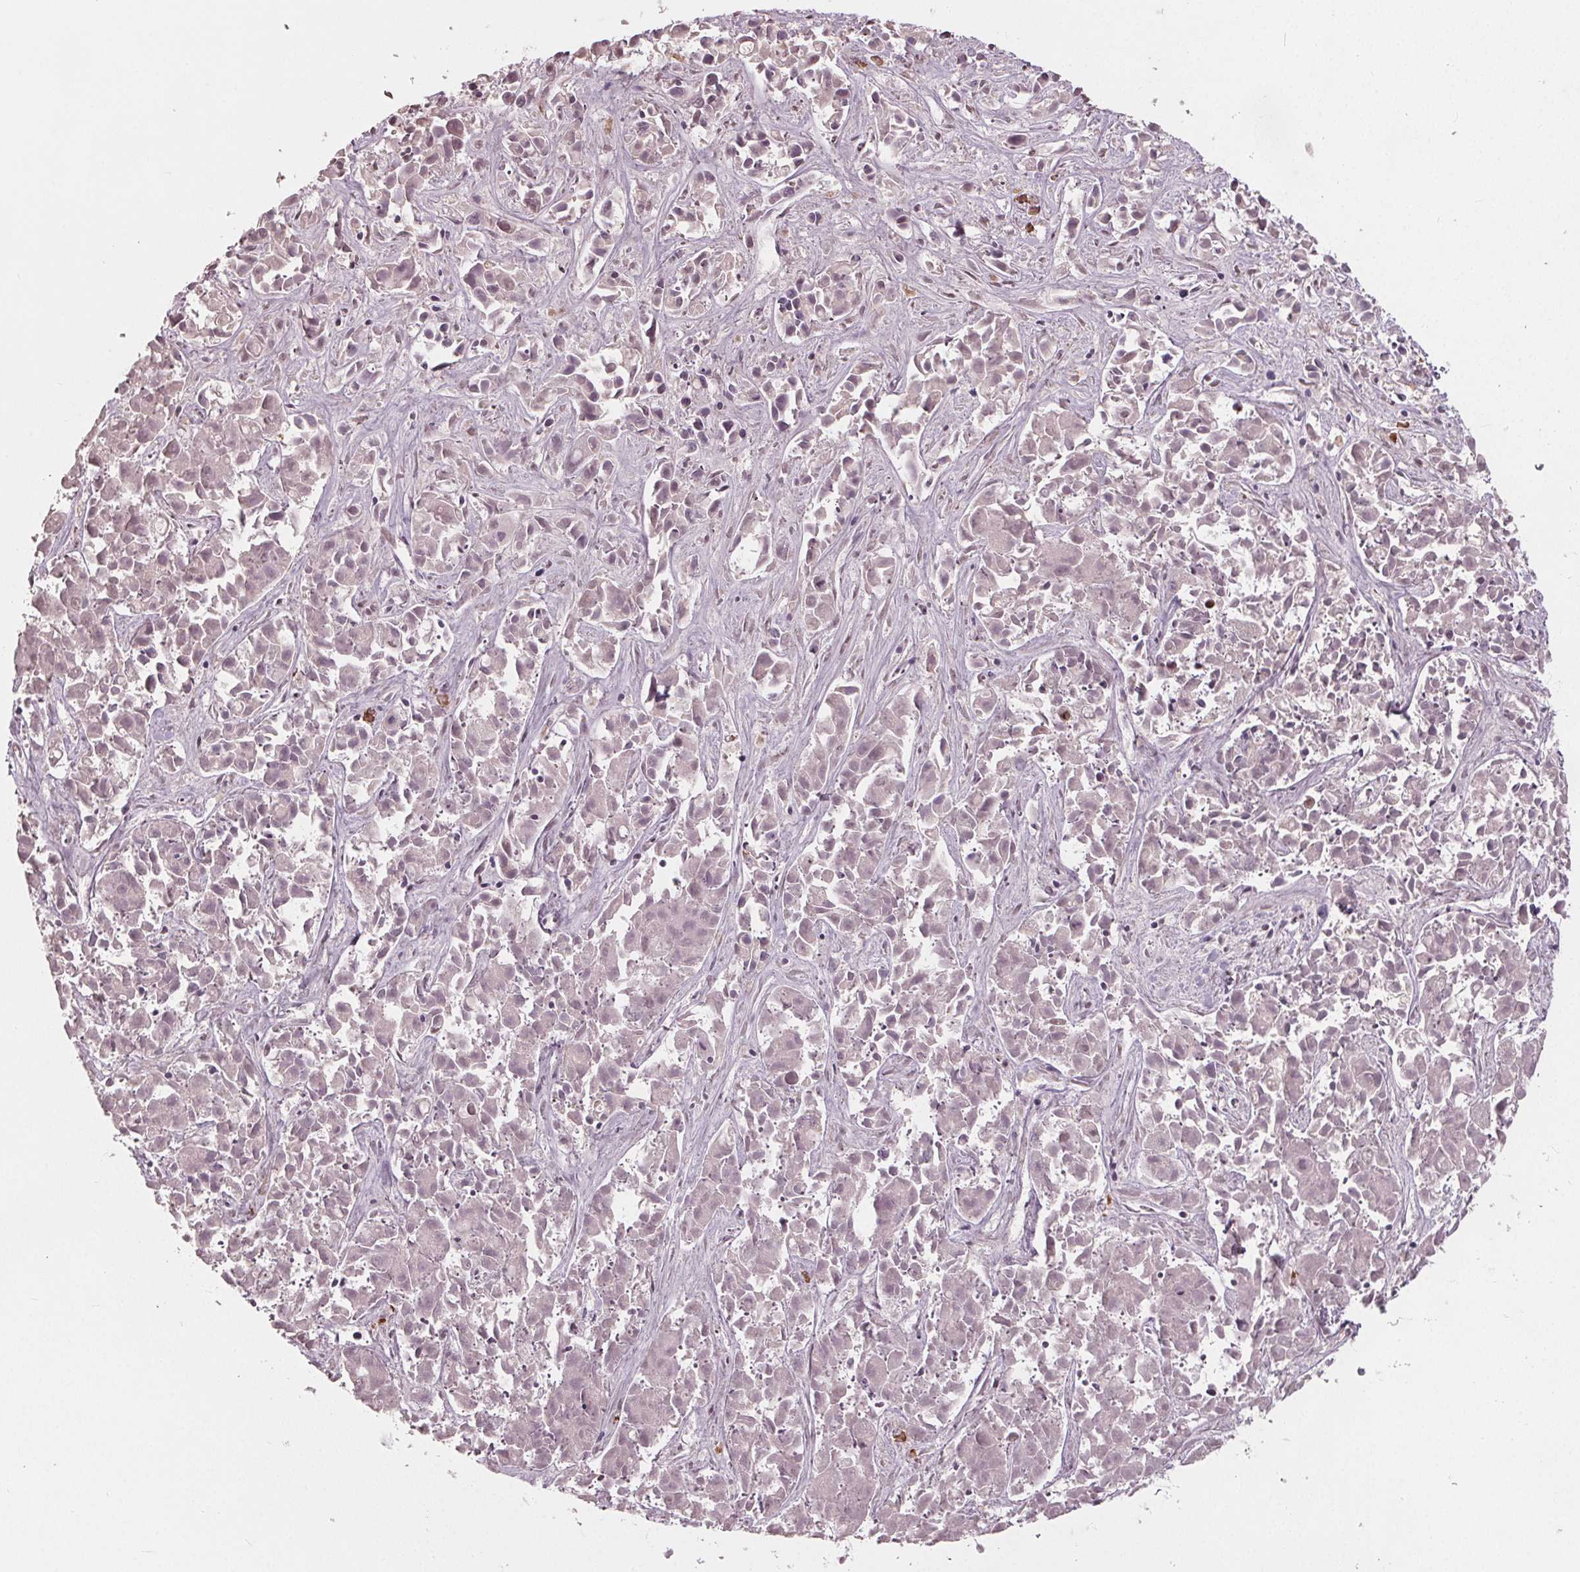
{"staining": {"intensity": "negative", "quantity": "none", "location": "none"}, "tissue": "liver cancer", "cell_type": "Tumor cells", "image_type": "cancer", "snomed": [{"axis": "morphology", "description": "Cholangiocarcinoma"}, {"axis": "topography", "description": "Liver"}], "caption": "This is a image of immunohistochemistry staining of liver cancer, which shows no staining in tumor cells.", "gene": "CXCL16", "patient": {"sex": "female", "age": 81}}